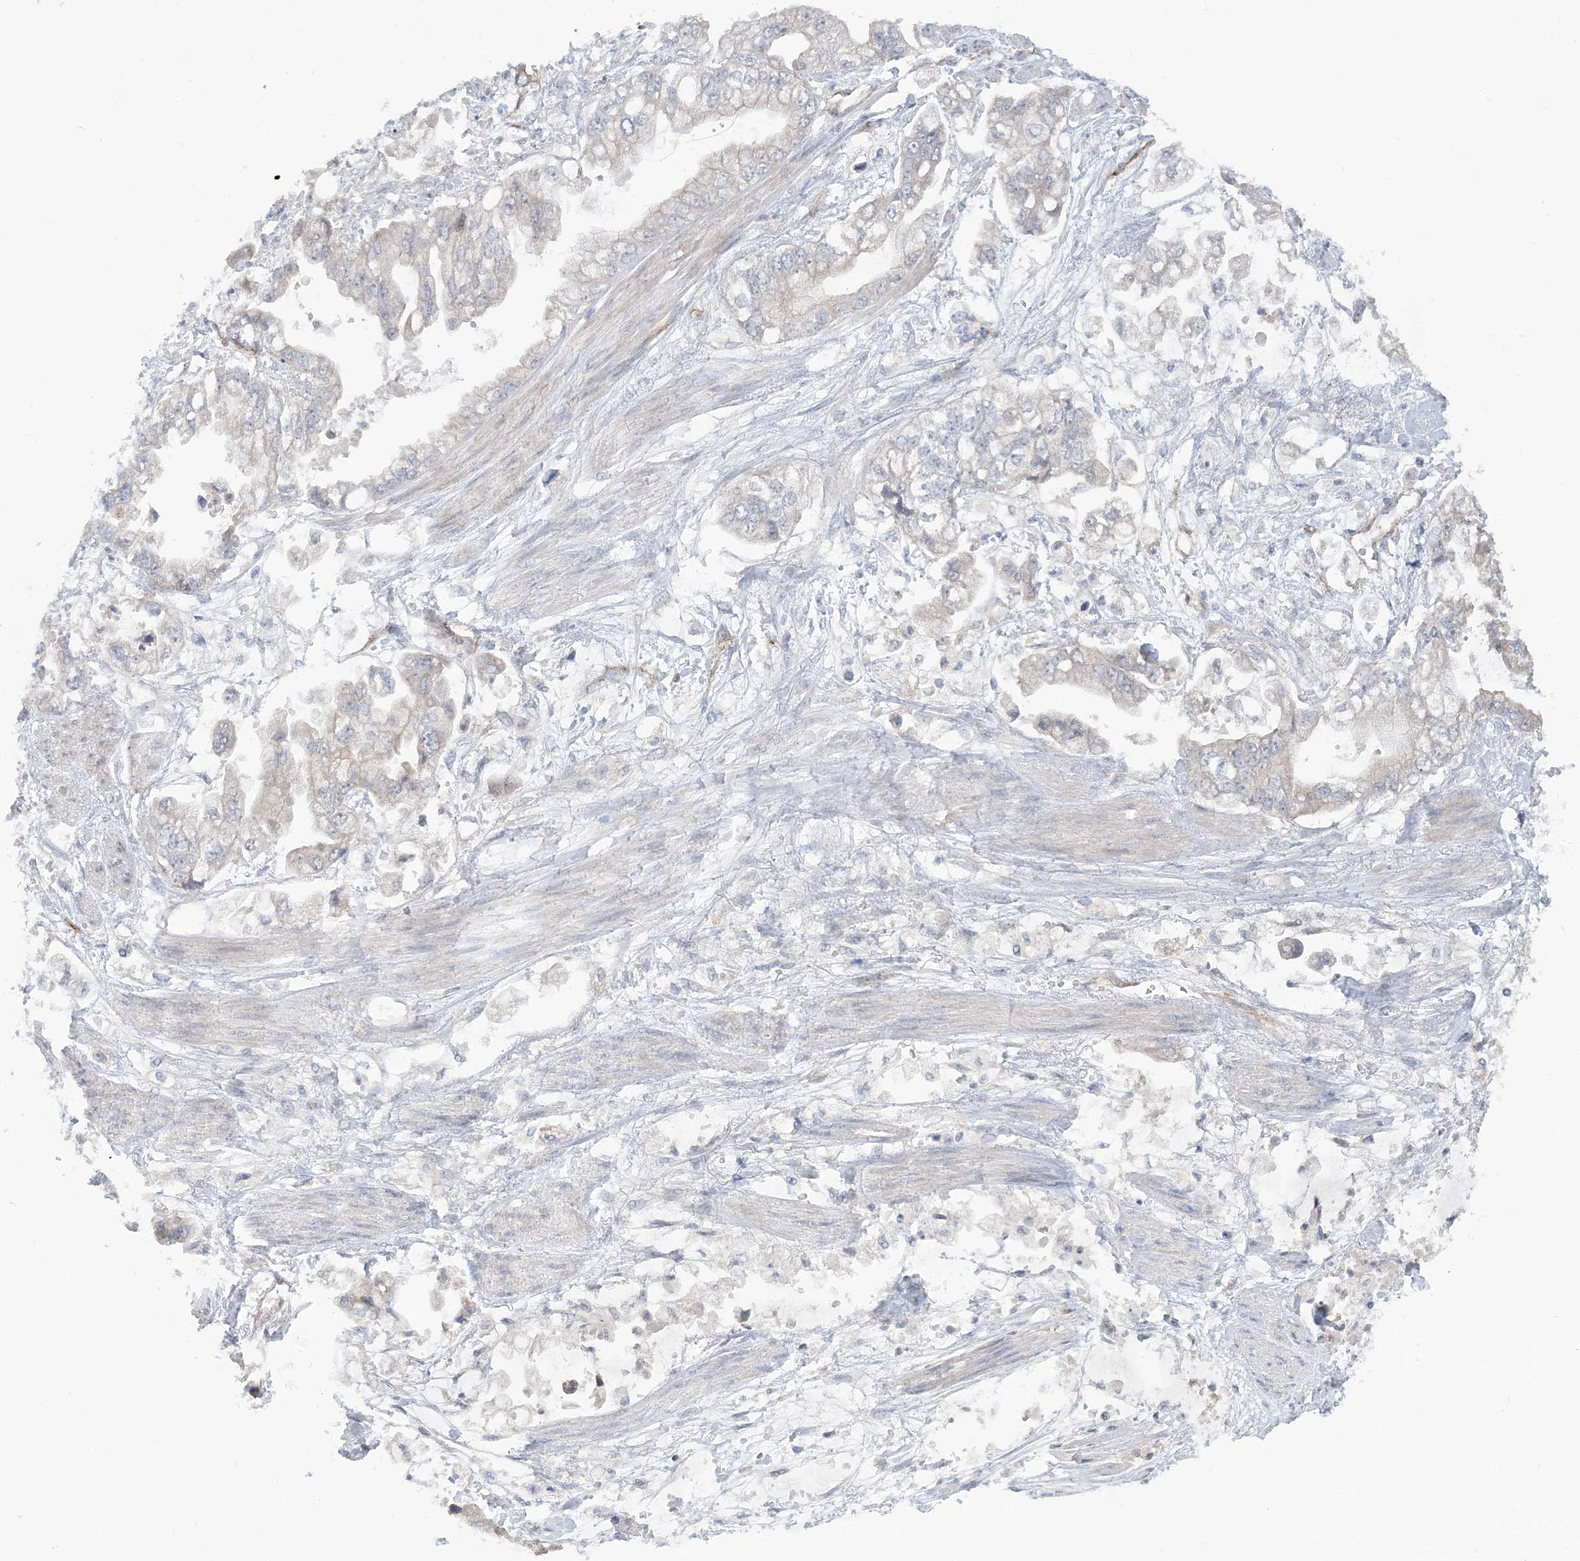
{"staining": {"intensity": "negative", "quantity": "none", "location": "none"}, "tissue": "stomach cancer", "cell_type": "Tumor cells", "image_type": "cancer", "snomed": [{"axis": "morphology", "description": "Adenocarcinoma, NOS"}, {"axis": "topography", "description": "Stomach"}], "caption": "IHC photomicrograph of stomach adenocarcinoma stained for a protein (brown), which shows no staining in tumor cells. (DAB (3,3'-diaminobenzidine) immunohistochemistry with hematoxylin counter stain).", "gene": "FARSB", "patient": {"sex": "male", "age": 62}}